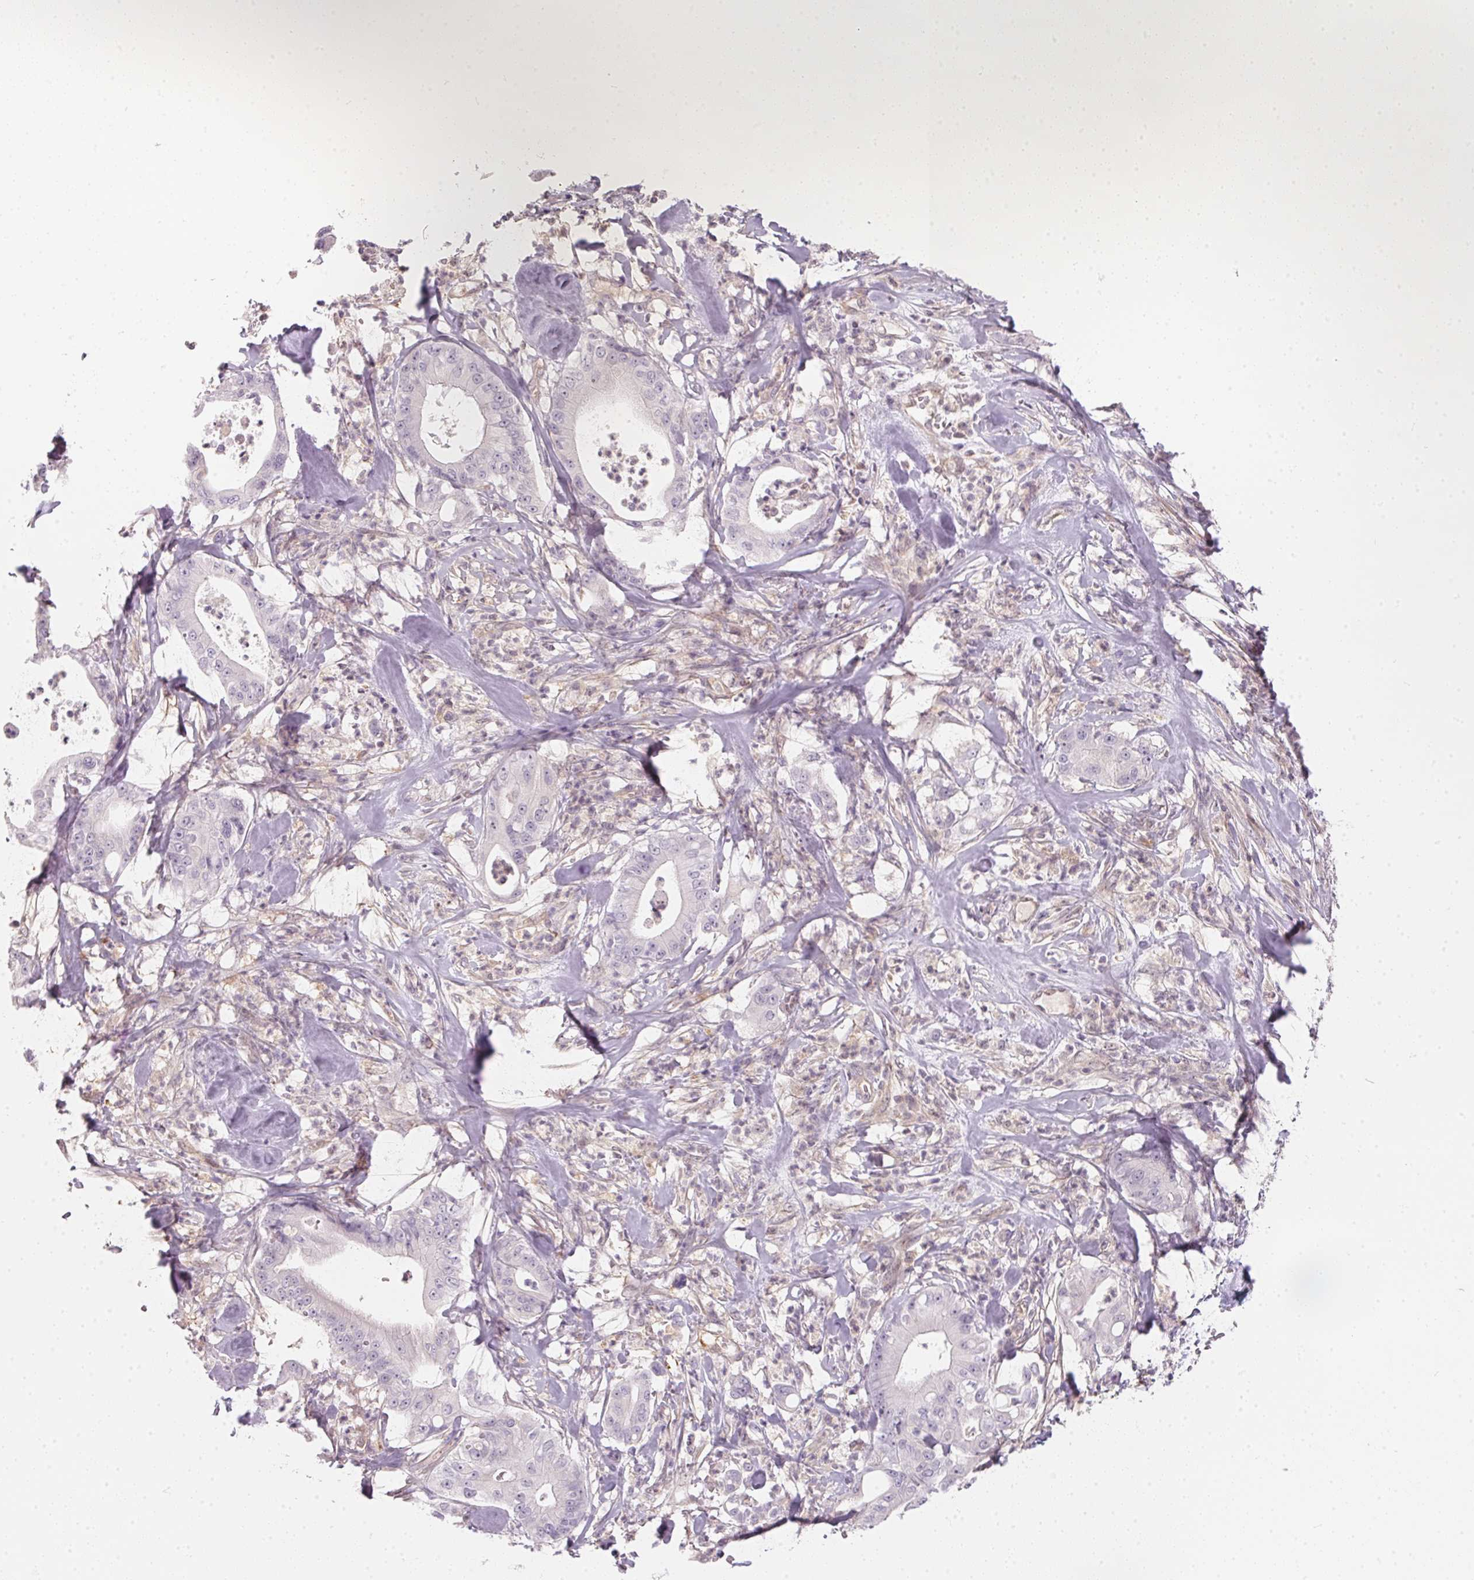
{"staining": {"intensity": "negative", "quantity": "none", "location": "none"}, "tissue": "pancreatic cancer", "cell_type": "Tumor cells", "image_type": "cancer", "snomed": [{"axis": "morphology", "description": "Adenocarcinoma, NOS"}, {"axis": "topography", "description": "Pancreas"}], "caption": "The image reveals no staining of tumor cells in pancreatic cancer (adenocarcinoma).", "gene": "BLMH", "patient": {"sex": "male", "age": 71}}